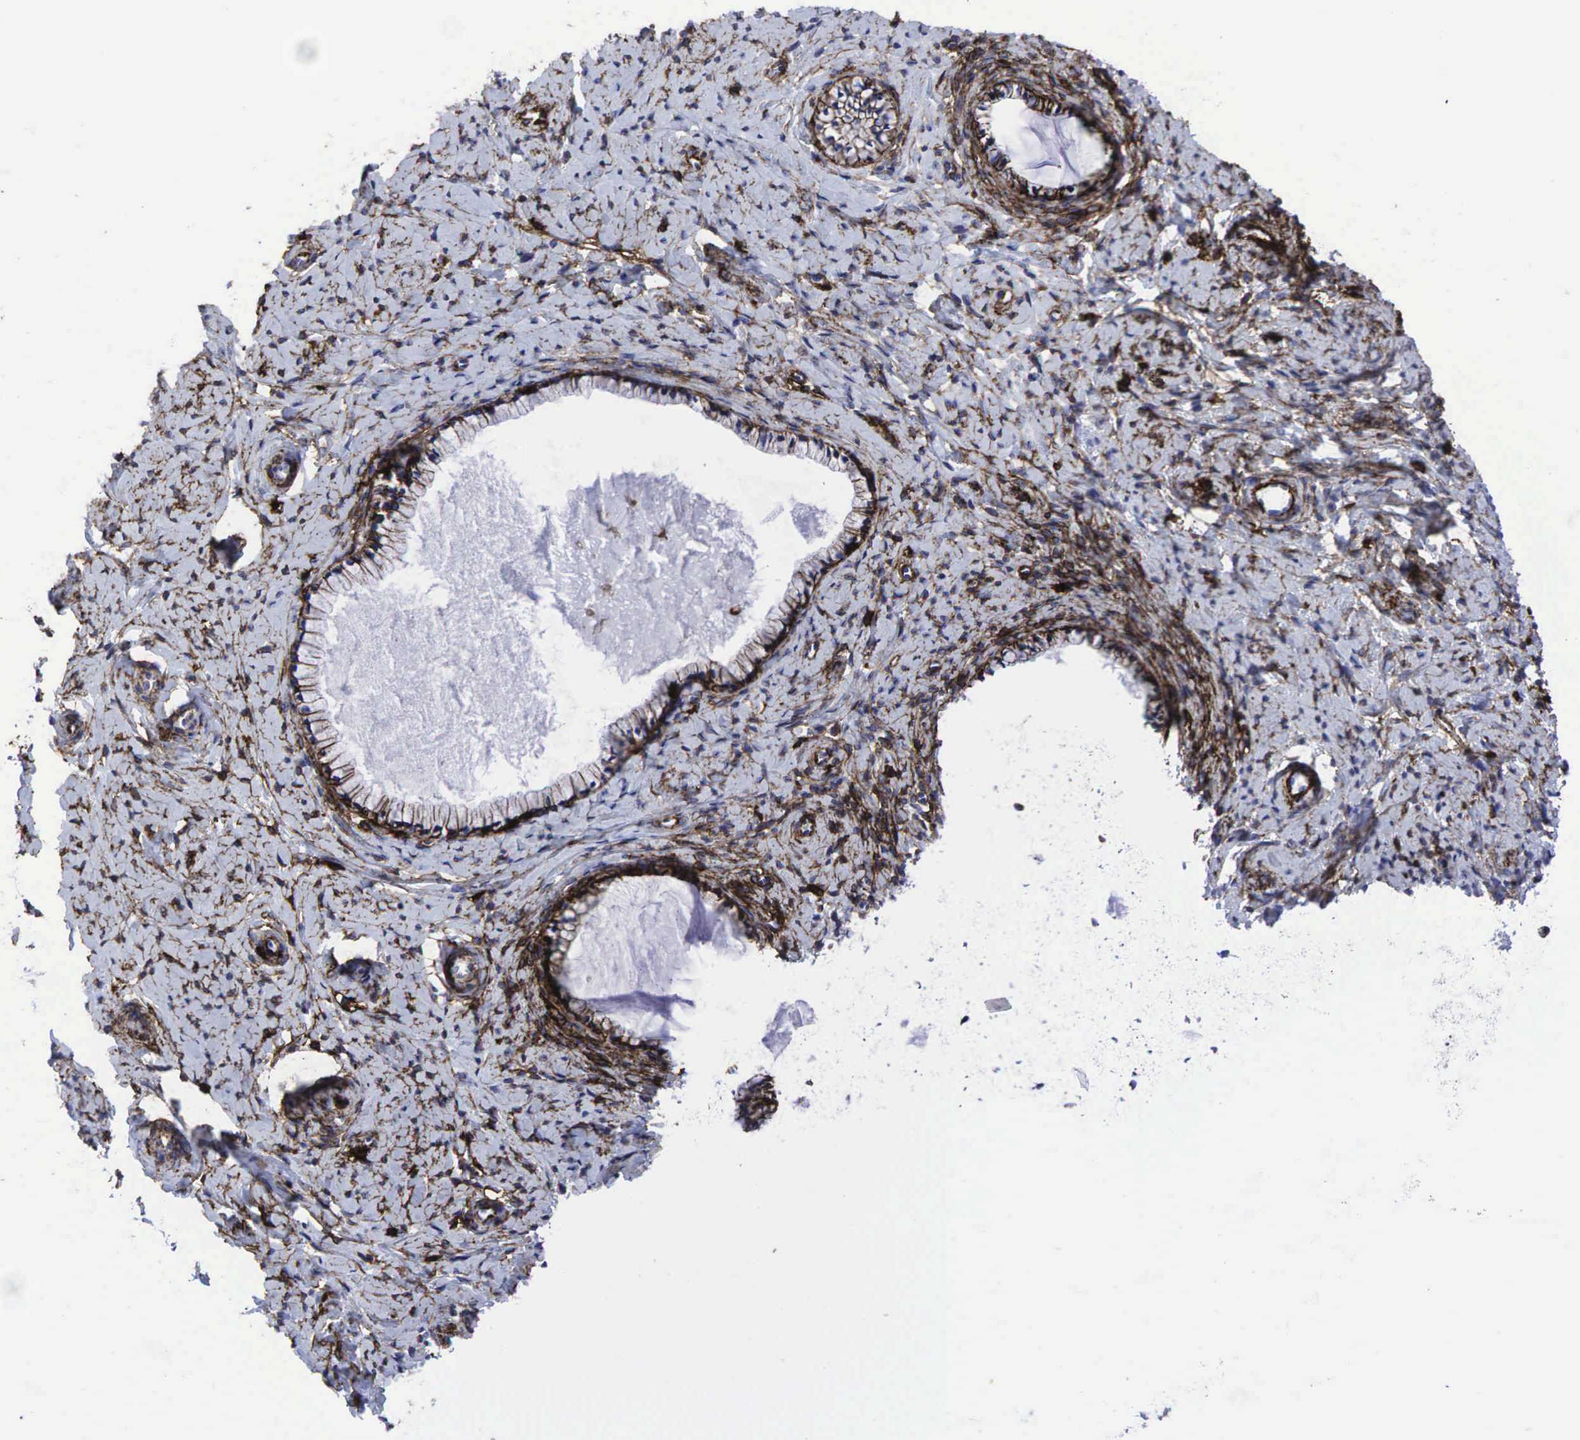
{"staining": {"intensity": "strong", "quantity": "25%-75%", "location": "cytoplasmic/membranous"}, "tissue": "cervix", "cell_type": "Glandular cells", "image_type": "normal", "snomed": [{"axis": "morphology", "description": "Normal tissue, NOS"}, {"axis": "topography", "description": "Cervix"}], "caption": "Unremarkable cervix demonstrates strong cytoplasmic/membranous positivity in about 25%-75% of glandular cells.", "gene": "CD44", "patient": {"sex": "female", "age": 70}}